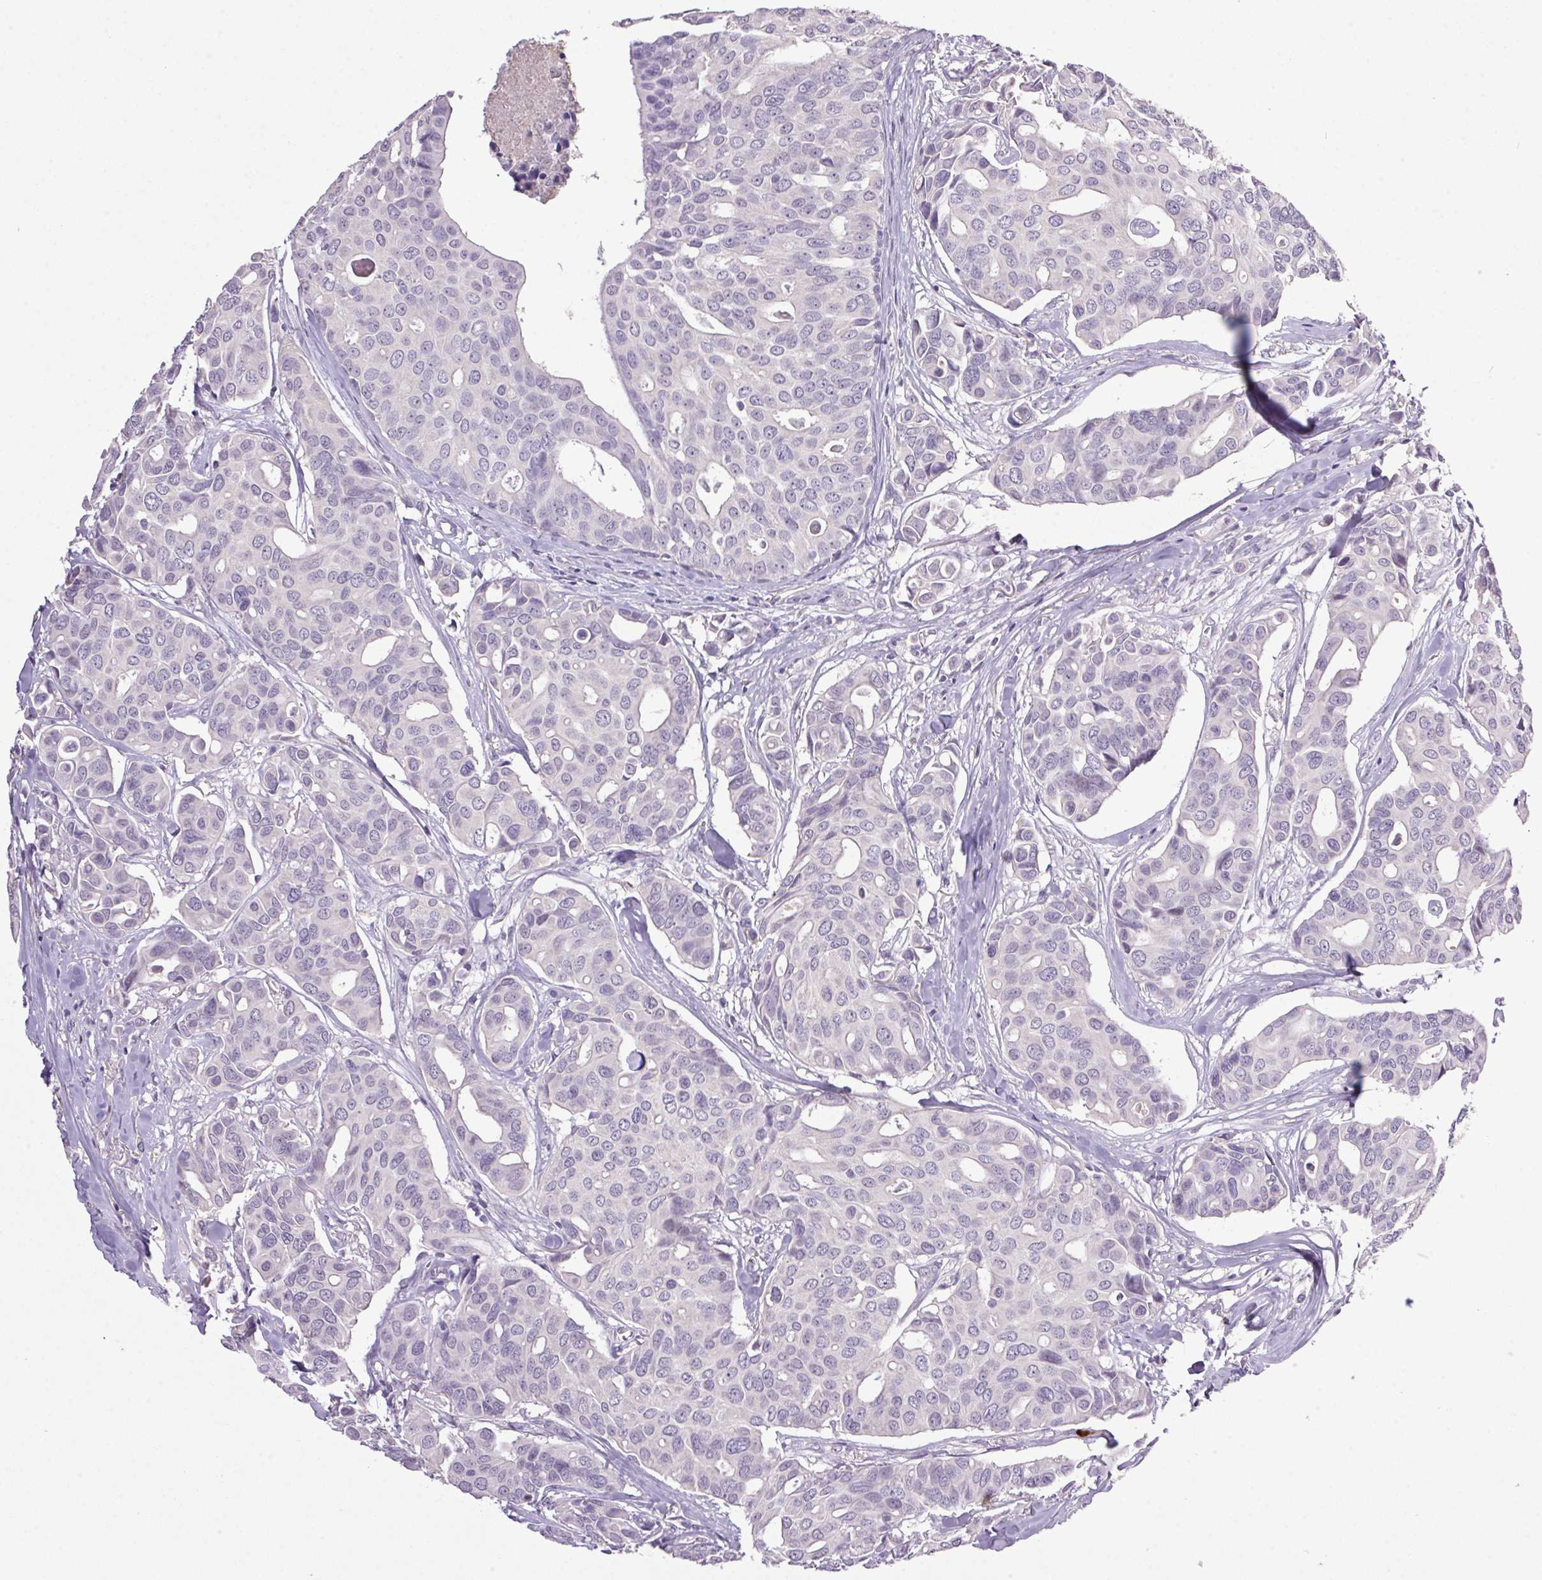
{"staining": {"intensity": "negative", "quantity": "none", "location": "none"}, "tissue": "breast cancer", "cell_type": "Tumor cells", "image_type": "cancer", "snomed": [{"axis": "morphology", "description": "Duct carcinoma"}, {"axis": "topography", "description": "Breast"}], "caption": "Tumor cells show no significant staining in infiltrating ductal carcinoma (breast).", "gene": "TRDN", "patient": {"sex": "female", "age": 54}}